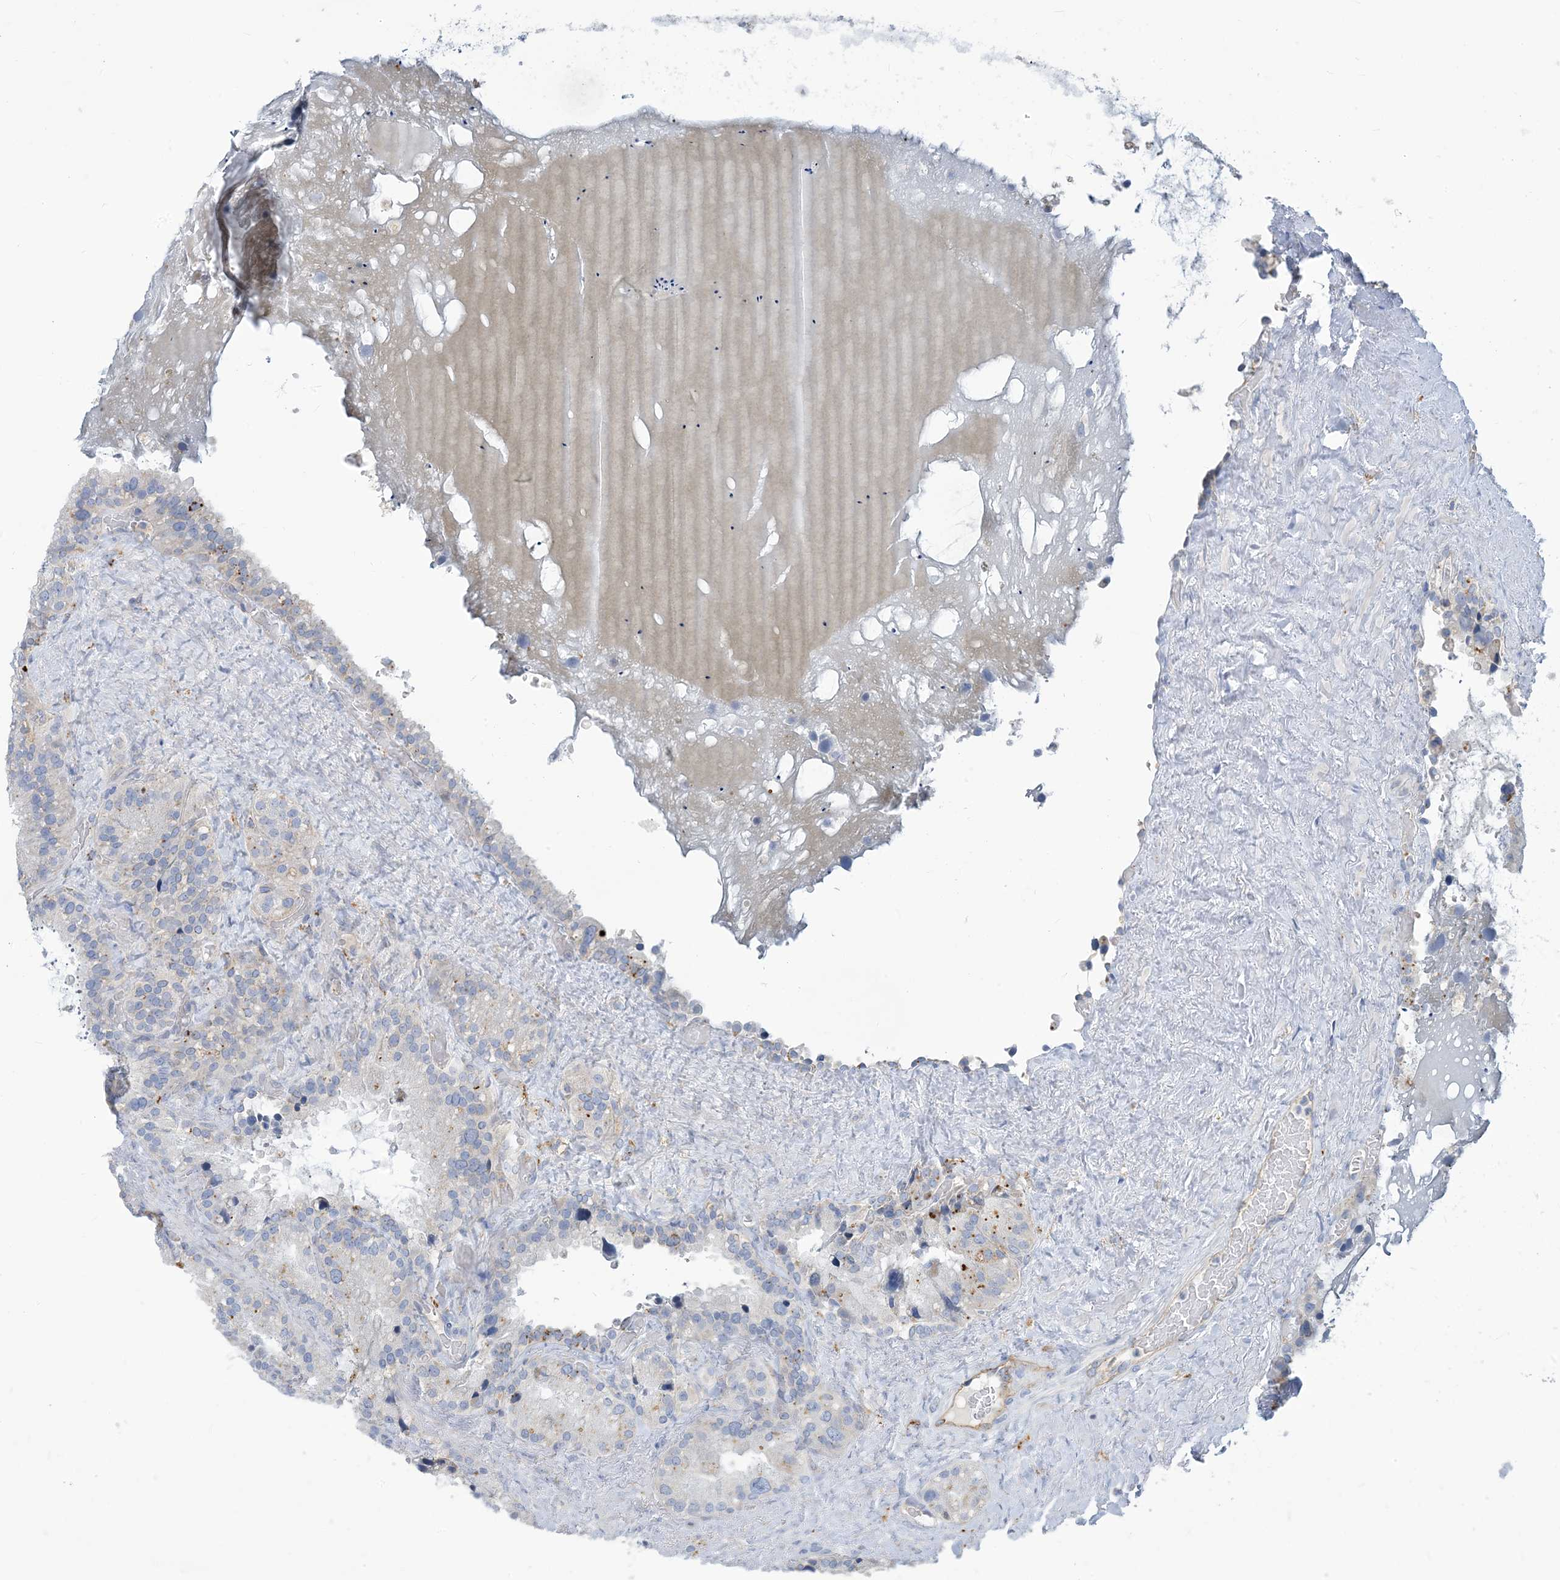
{"staining": {"intensity": "negative", "quantity": "none", "location": "none"}, "tissue": "seminal vesicle", "cell_type": "Glandular cells", "image_type": "normal", "snomed": [{"axis": "morphology", "description": "Normal tissue, NOS"}, {"axis": "topography", "description": "Prostate"}, {"axis": "topography", "description": "Seminal veicle"}], "caption": "High magnification brightfield microscopy of benign seminal vesicle stained with DAB (brown) and counterstained with hematoxylin (blue): glandular cells show no significant expression. (IHC, brightfield microscopy, high magnification).", "gene": "PEAR1", "patient": {"sex": "male", "age": 68}}